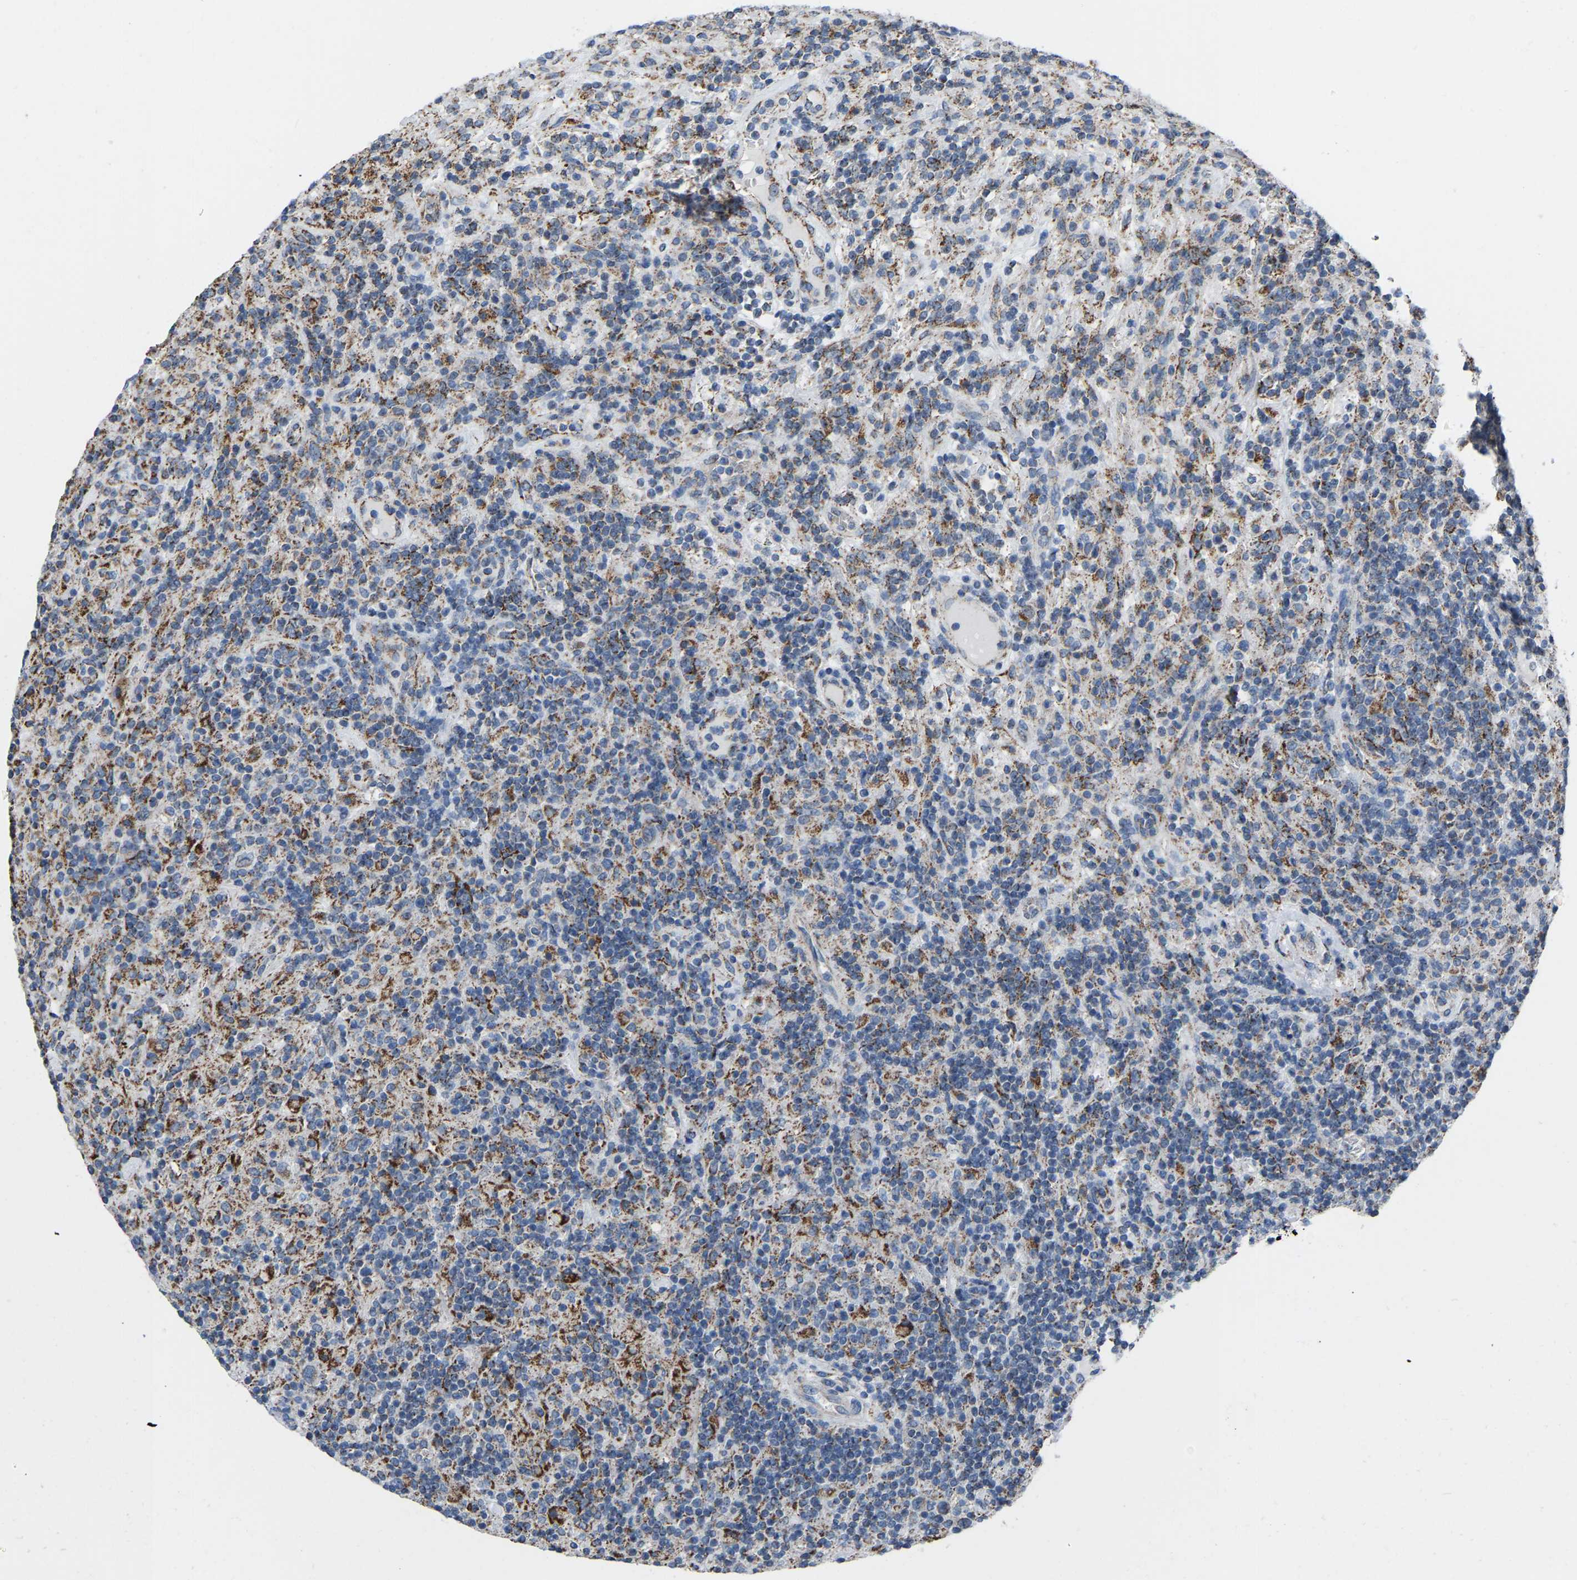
{"staining": {"intensity": "moderate", "quantity": "25%-75%", "location": "cytoplasmic/membranous"}, "tissue": "lymphoma", "cell_type": "Tumor cells", "image_type": "cancer", "snomed": [{"axis": "morphology", "description": "Hodgkin's disease, NOS"}, {"axis": "topography", "description": "Lymph node"}], "caption": "Lymphoma stained with immunohistochemistry reveals moderate cytoplasmic/membranous staining in approximately 25%-75% of tumor cells.", "gene": "BCL10", "patient": {"sex": "male", "age": 70}}